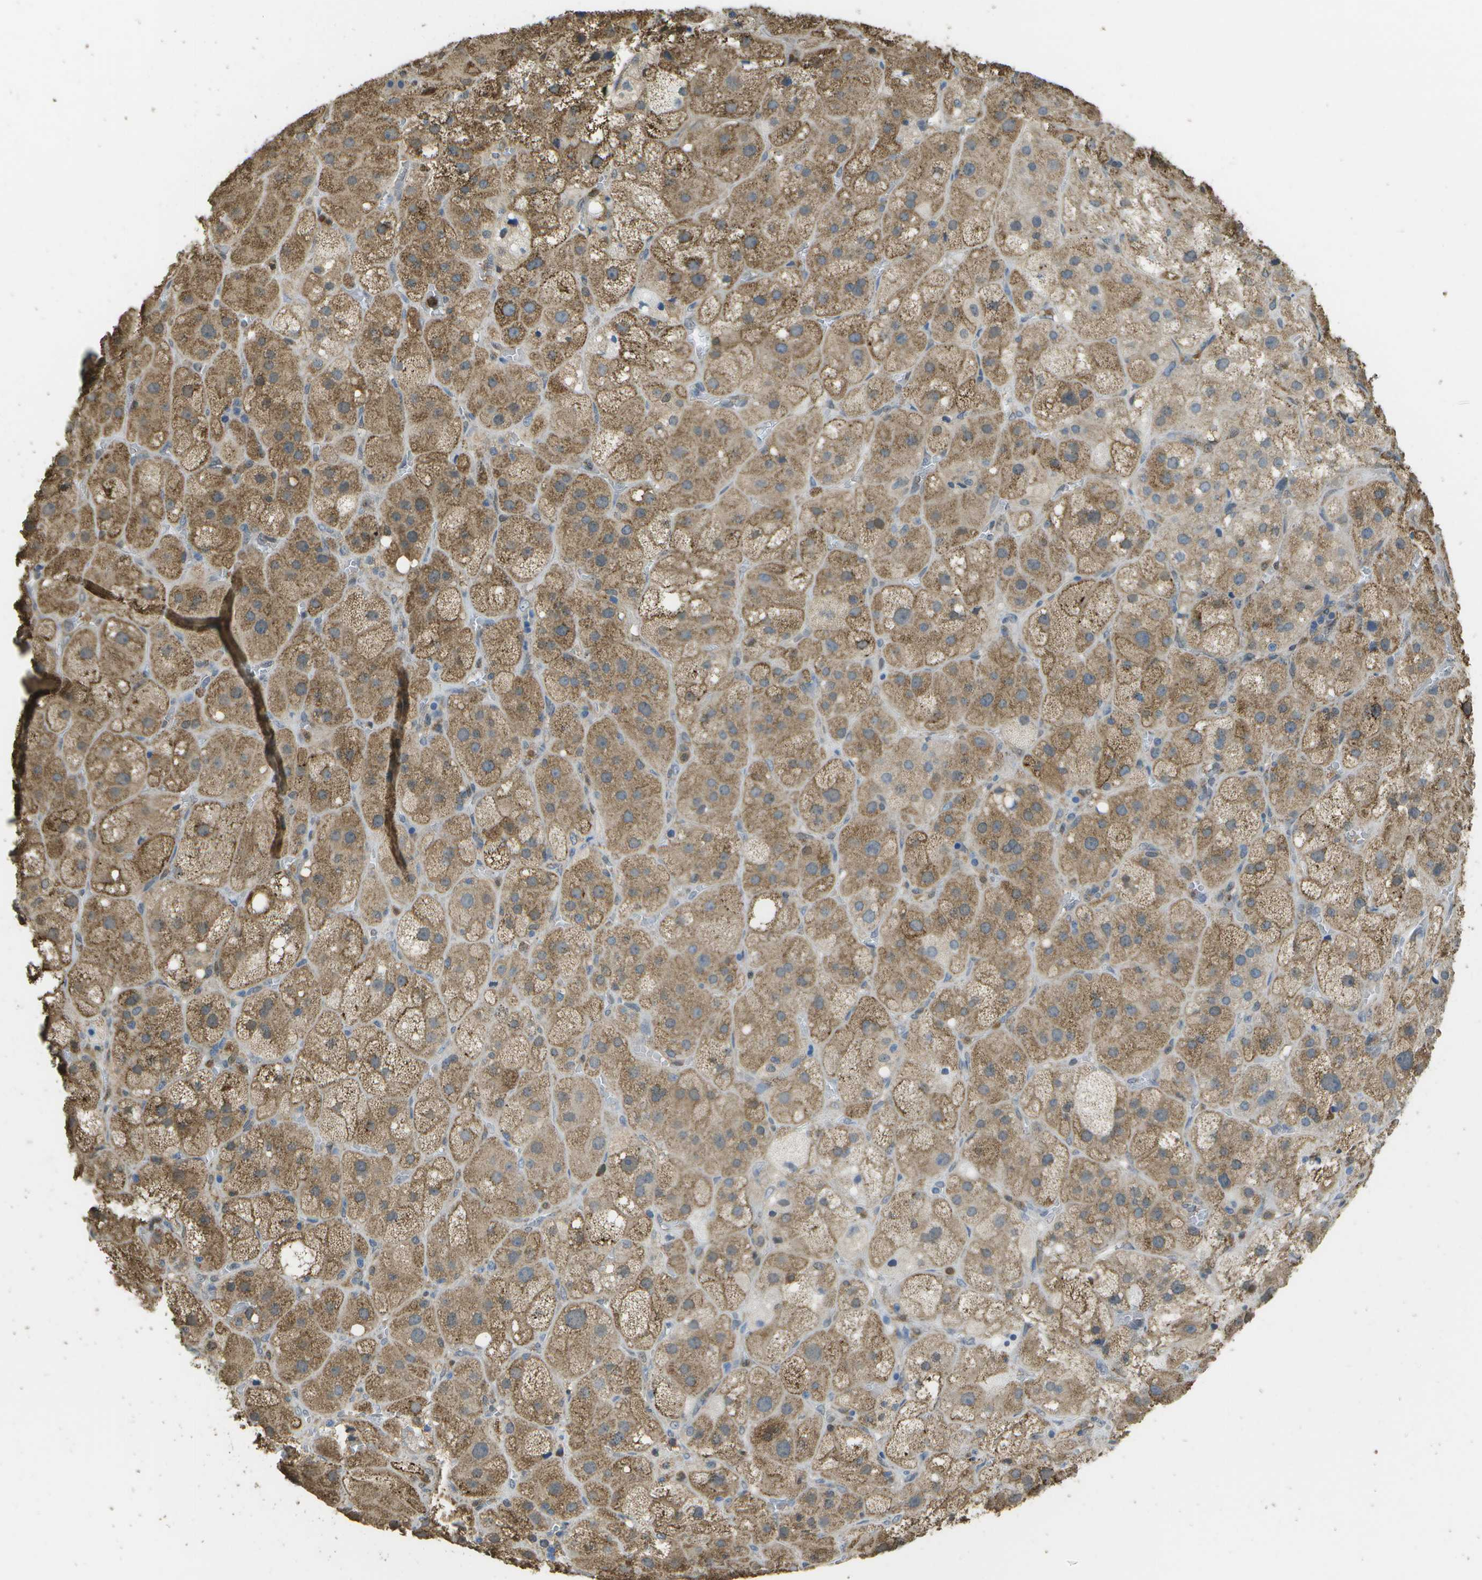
{"staining": {"intensity": "moderate", "quantity": ">75%", "location": "cytoplasmic/membranous"}, "tissue": "adrenal gland", "cell_type": "Glandular cells", "image_type": "normal", "snomed": [{"axis": "morphology", "description": "Normal tissue, NOS"}, {"axis": "topography", "description": "Adrenal gland"}], "caption": "Immunohistochemistry (DAB (3,3'-diaminobenzidine)) staining of benign adrenal gland displays moderate cytoplasmic/membranous protein expression in about >75% of glandular cells.", "gene": "CACHD1", "patient": {"sex": "female", "age": 47}}